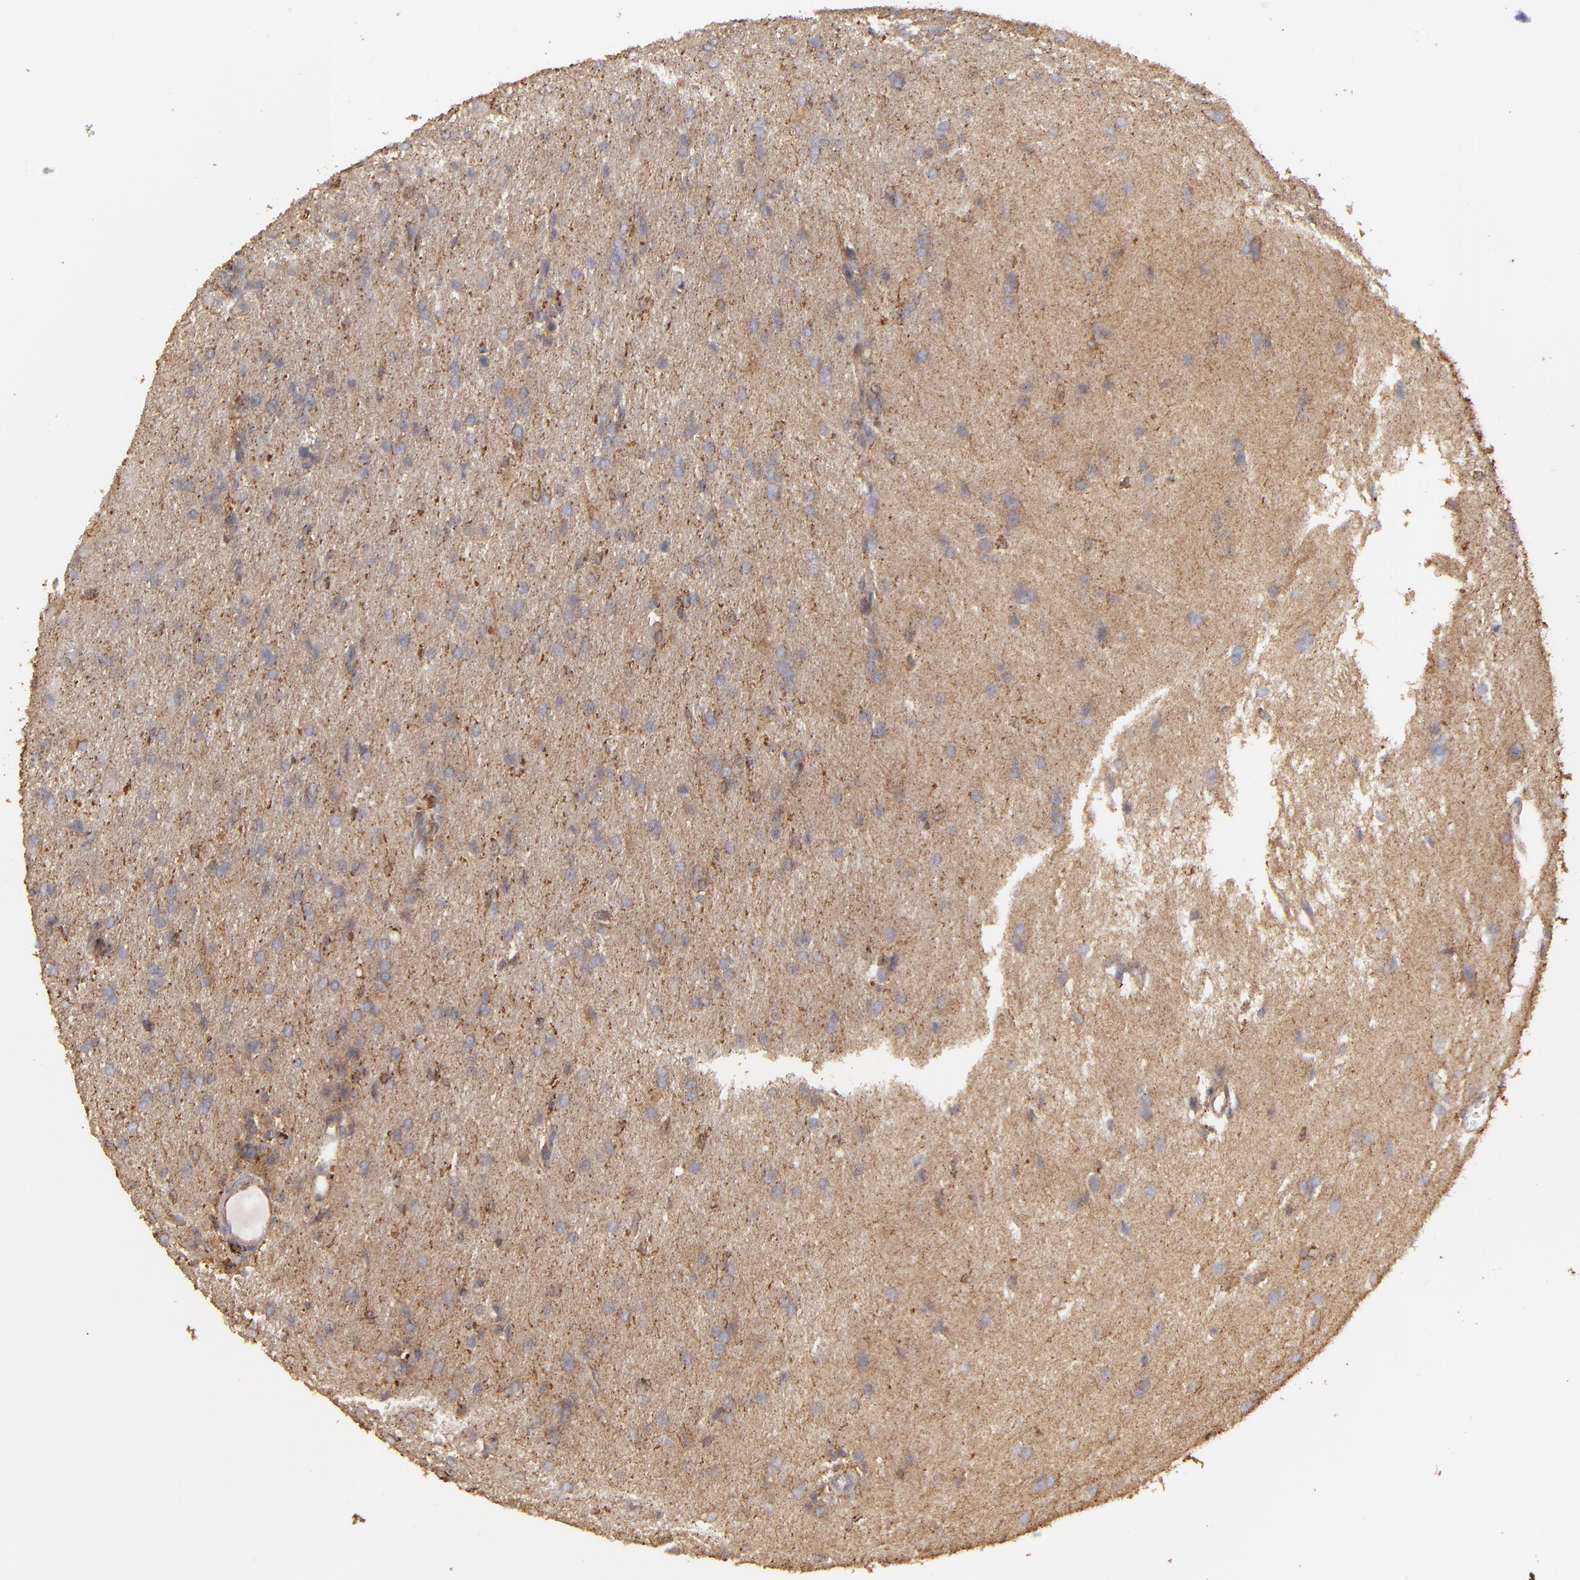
{"staining": {"intensity": "moderate", "quantity": ">75%", "location": "cytoplasmic/membranous"}, "tissue": "glioma", "cell_type": "Tumor cells", "image_type": "cancer", "snomed": [{"axis": "morphology", "description": "Glioma, malignant, High grade"}, {"axis": "topography", "description": "Brain"}], "caption": "High-magnification brightfield microscopy of glioma stained with DAB (brown) and counterstained with hematoxylin (blue). tumor cells exhibit moderate cytoplasmic/membranous staining is identified in about>75% of cells.", "gene": "ACTB", "patient": {"sex": "male", "age": 68}}